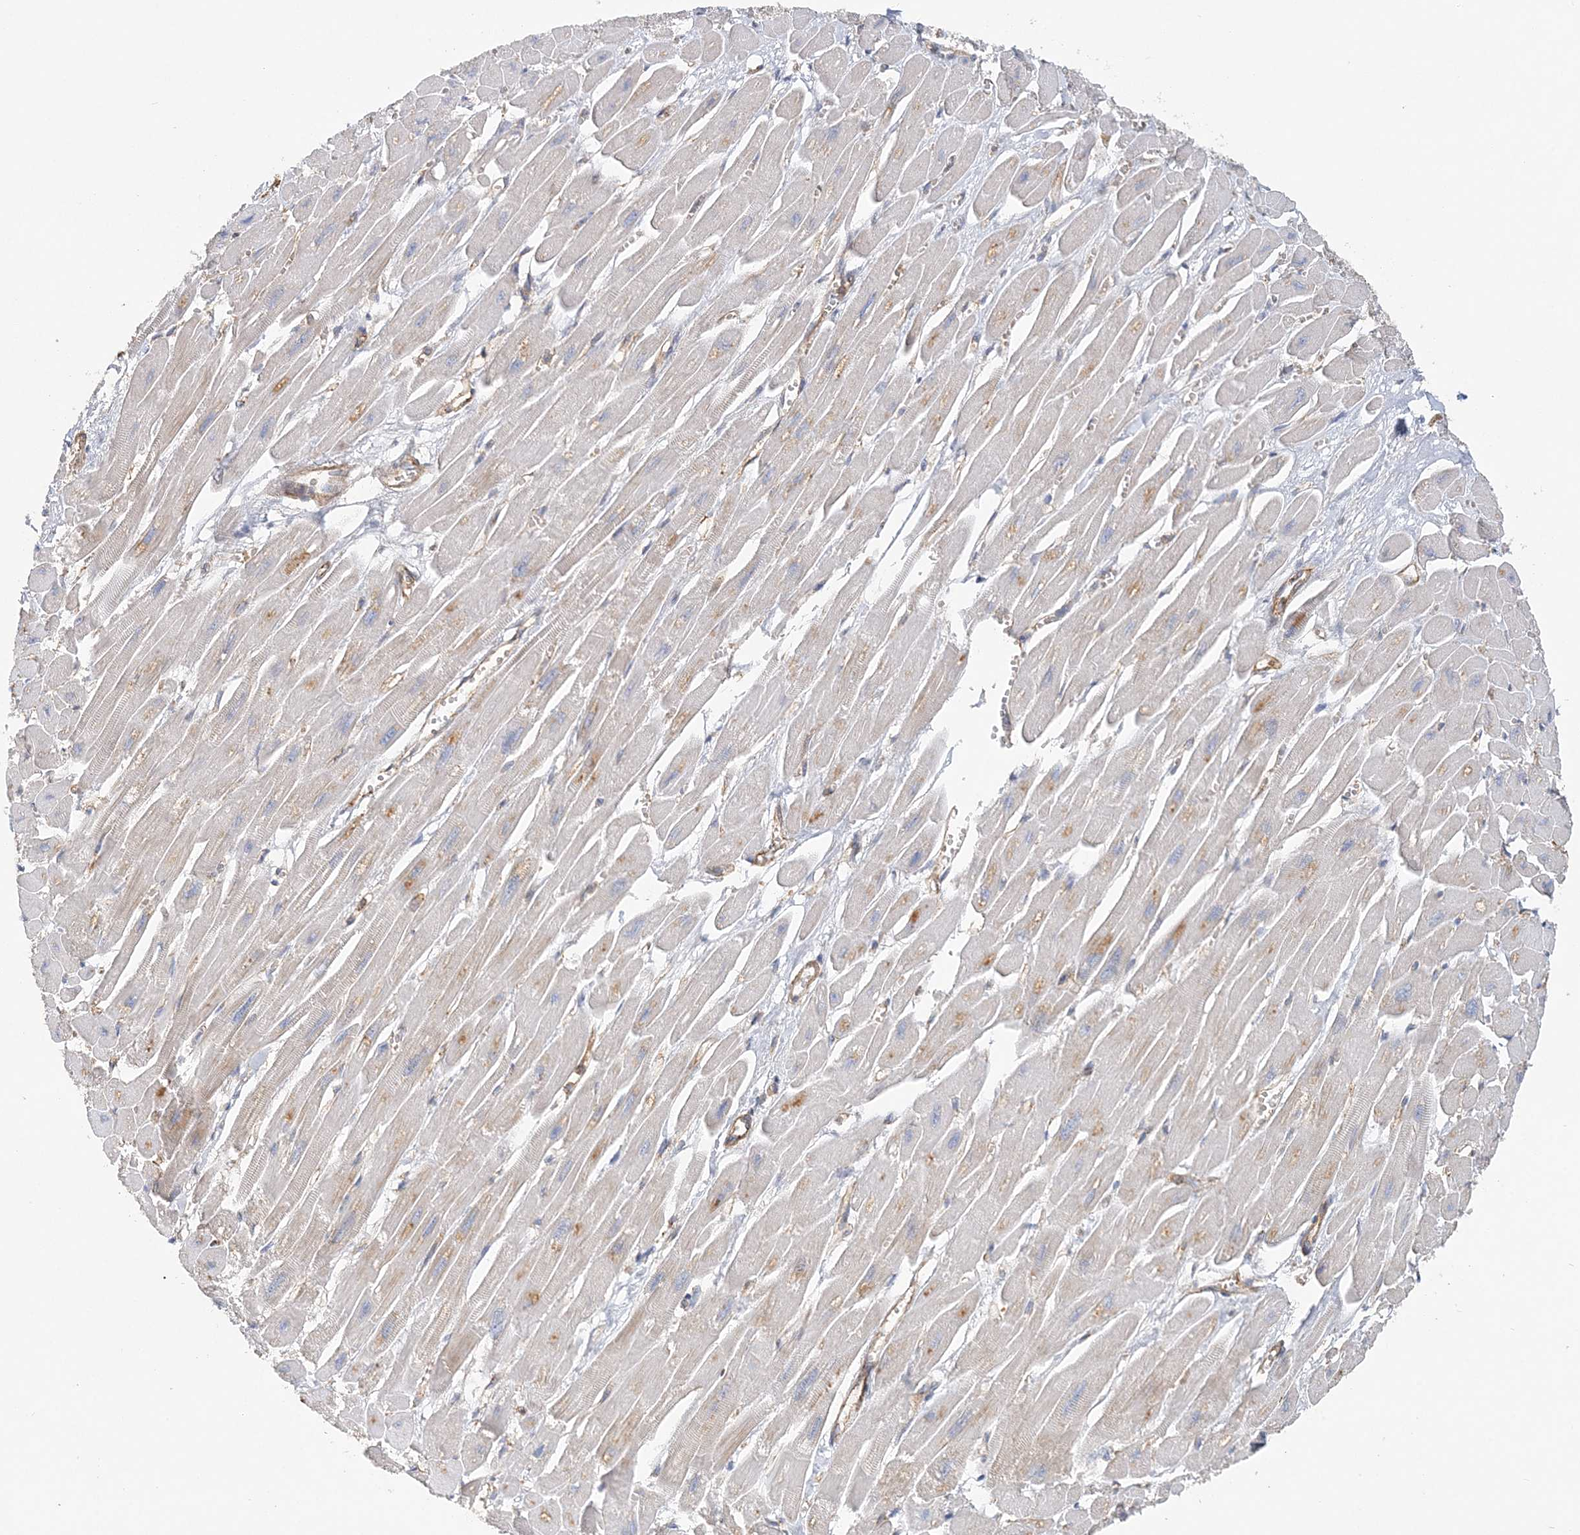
{"staining": {"intensity": "weak", "quantity": "<25%", "location": "cytoplasmic/membranous"}, "tissue": "heart muscle", "cell_type": "Cardiomyocytes", "image_type": "normal", "snomed": [{"axis": "morphology", "description": "Normal tissue, NOS"}, {"axis": "topography", "description": "Heart"}], "caption": "Protein analysis of normal heart muscle displays no significant staining in cardiomyocytes.", "gene": "MAT2B", "patient": {"sex": "female", "age": 54}}